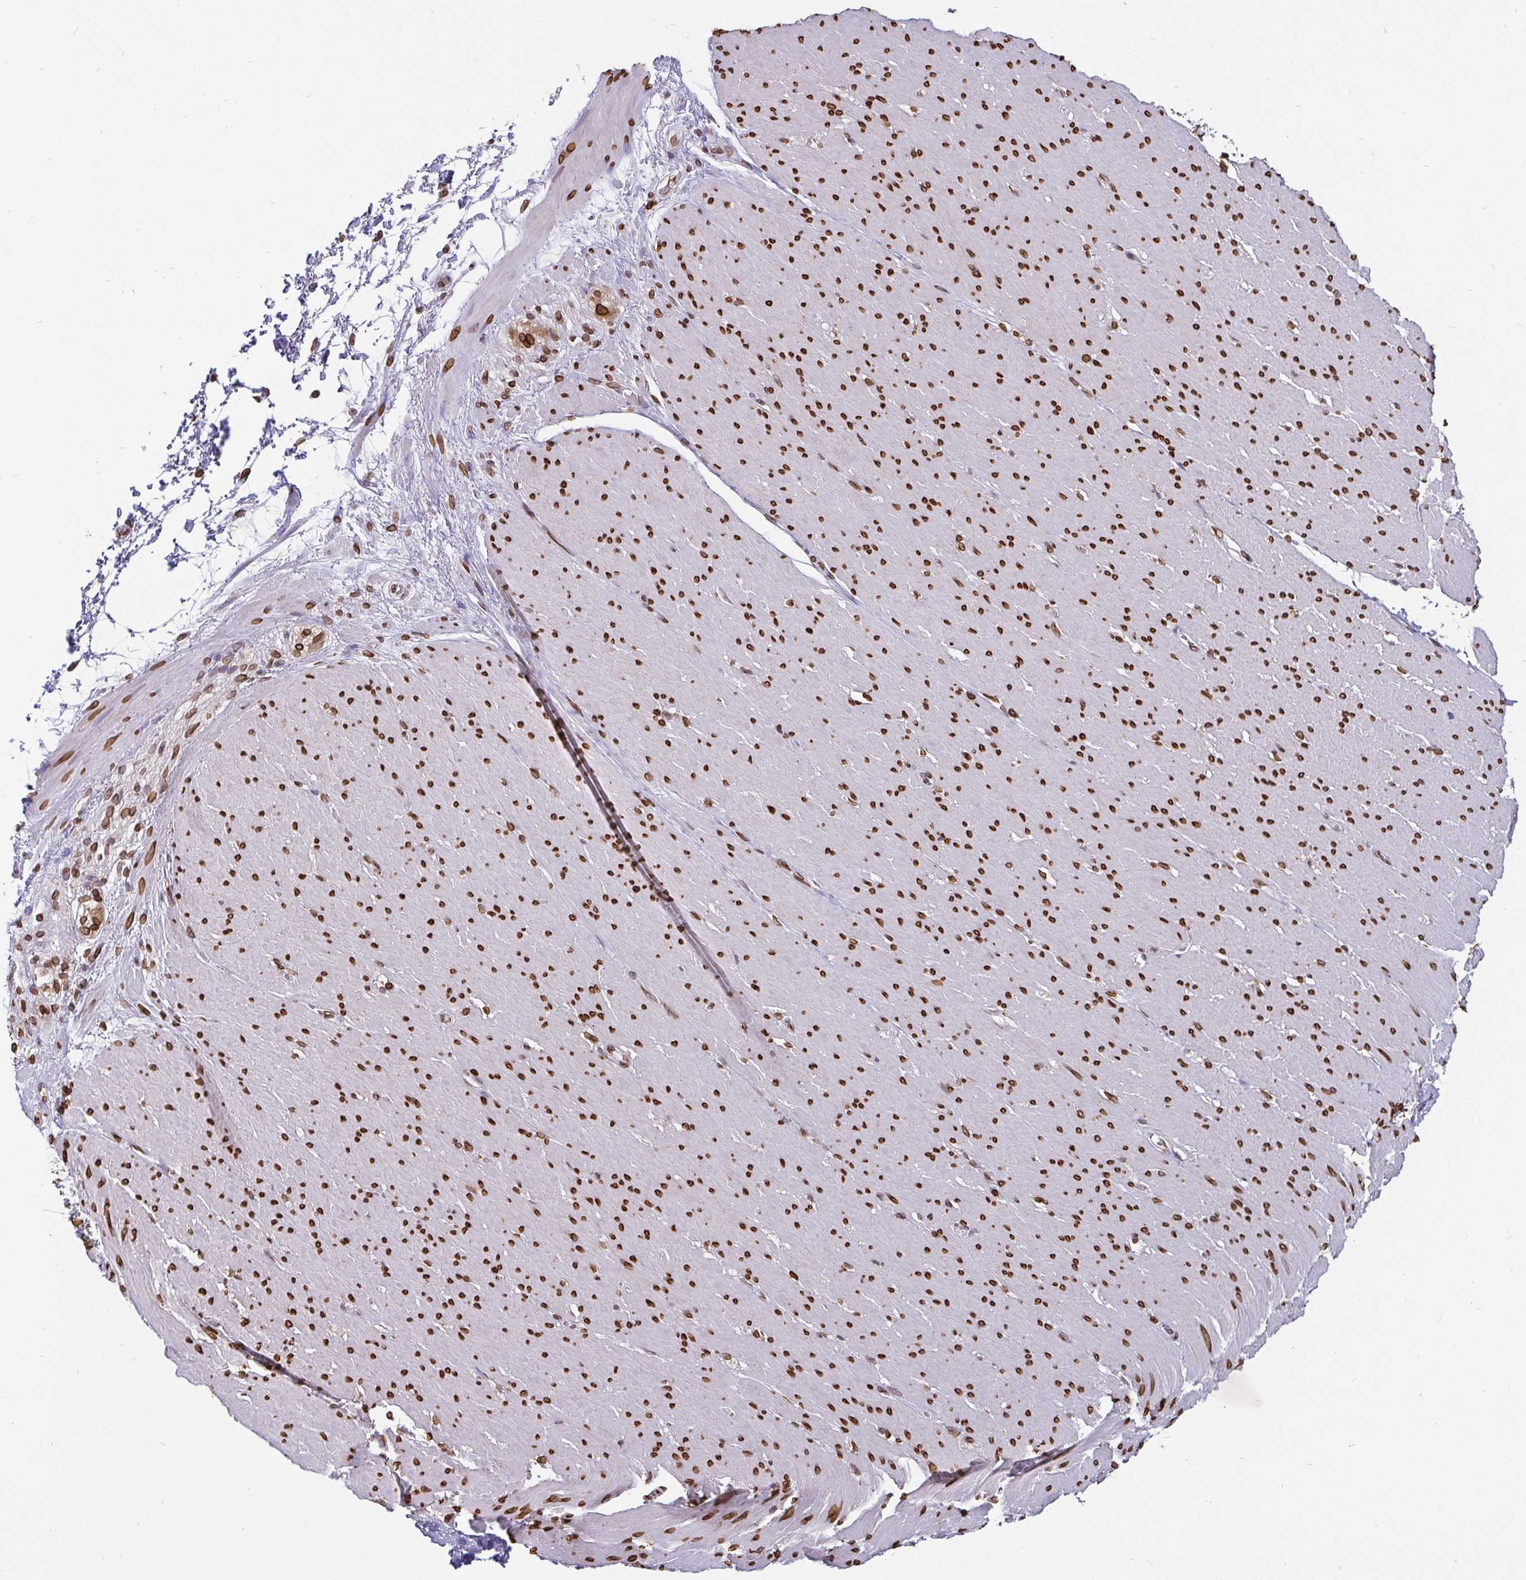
{"staining": {"intensity": "strong", "quantity": ">75%", "location": "cytoplasmic/membranous,nuclear"}, "tissue": "smooth muscle", "cell_type": "Smooth muscle cells", "image_type": "normal", "snomed": [{"axis": "morphology", "description": "Normal tissue, NOS"}, {"axis": "topography", "description": "Smooth muscle"}, {"axis": "topography", "description": "Rectum"}], "caption": "A brown stain highlights strong cytoplasmic/membranous,nuclear positivity of a protein in smooth muscle cells of normal human smooth muscle. Ihc stains the protein of interest in brown and the nuclei are stained blue.", "gene": "EMD", "patient": {"sex": "male", "age": 53}}